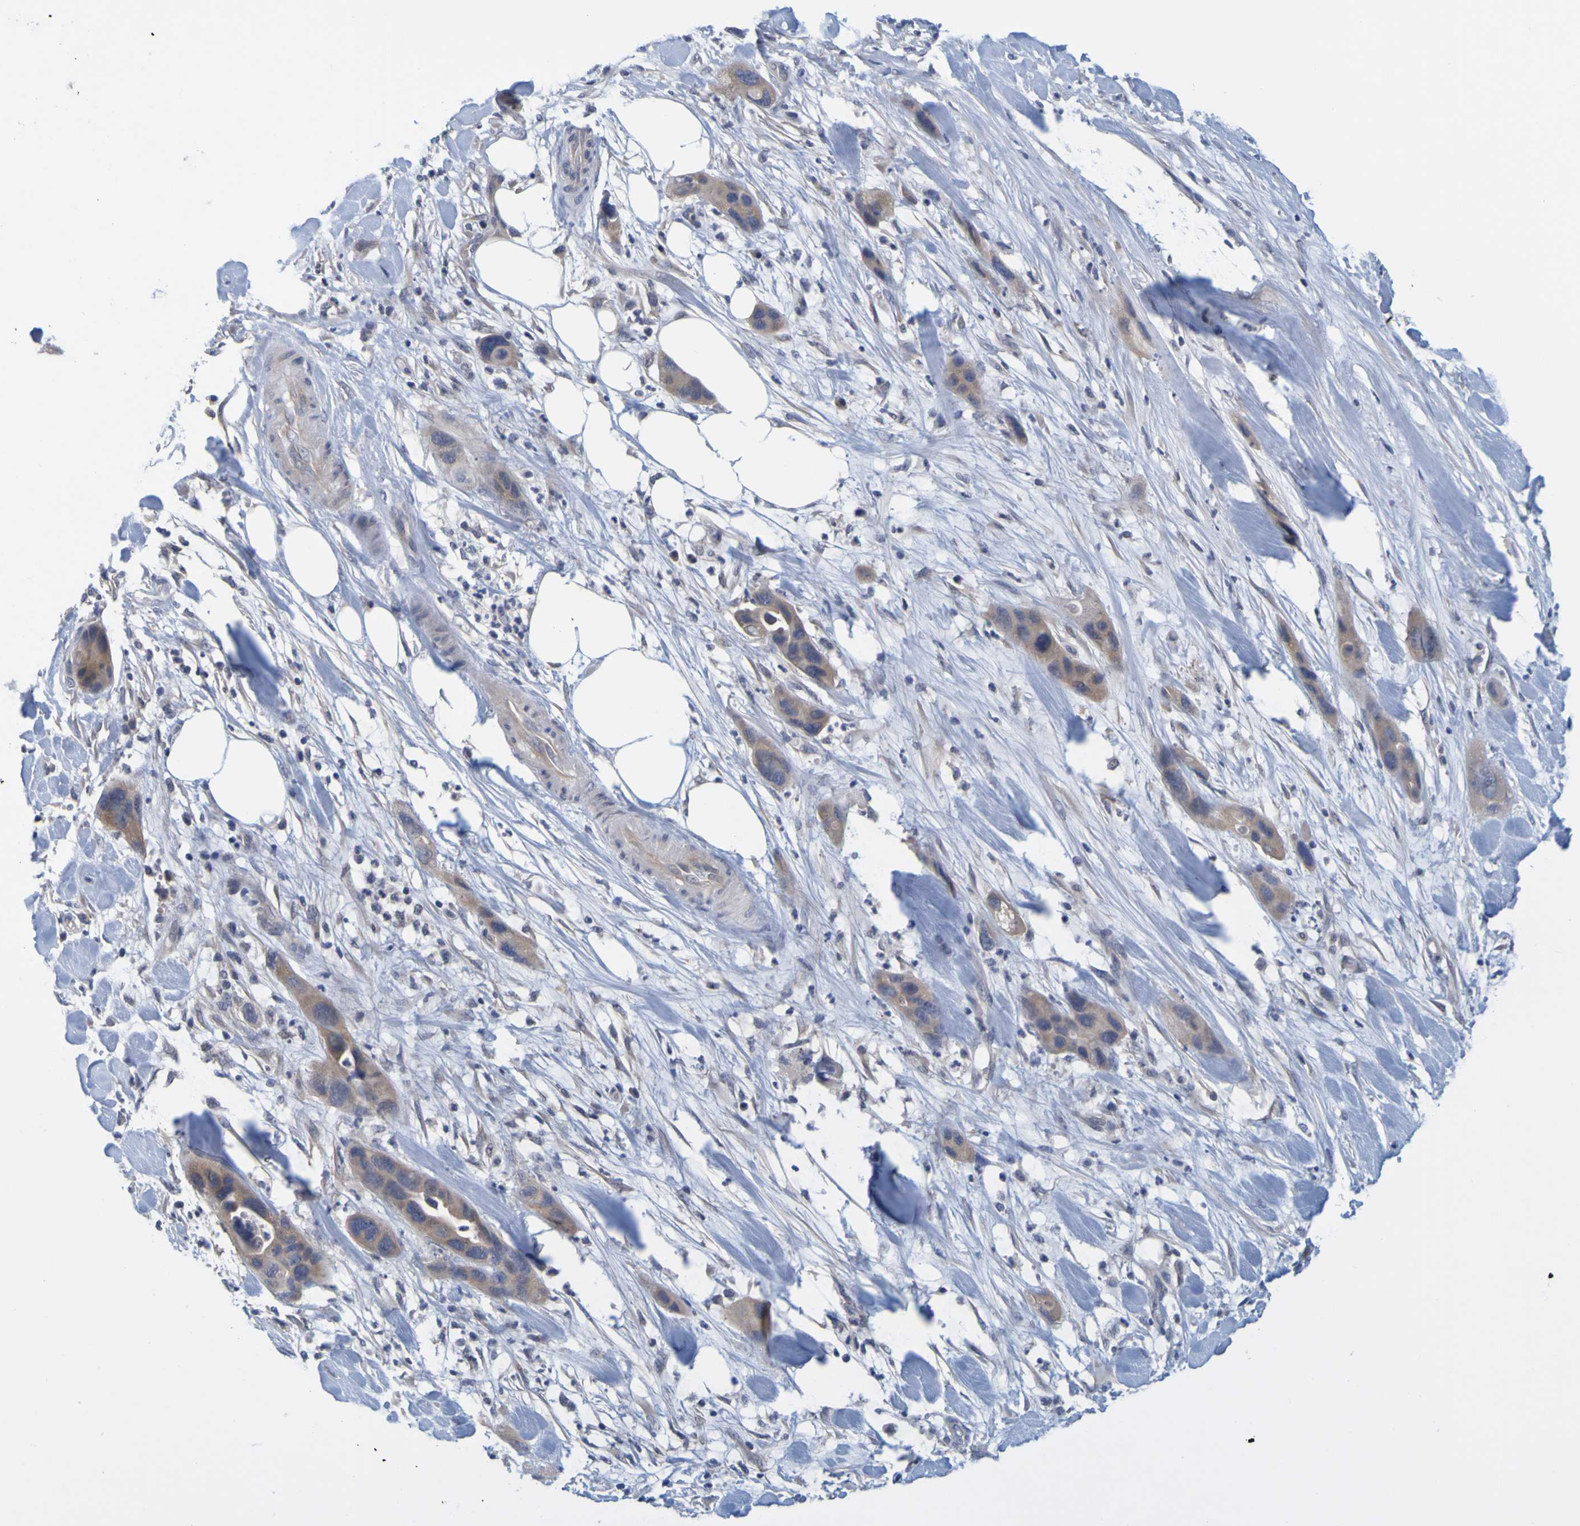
{"staining": {"intensity": "weak", "quantity": "25%-75%", "location": "cytoplasmic/membranous"}, "tissue": "pancreatic cancer", "cell_type": "Tumor cells", "image_type": "cancer", "snomed": [{"axis": "morphology", "description": "Adenocarcinoma, NOS"}, {"axis": "topography", "description": "Pancreas"}], "caption": "IHC of adenocarcinoma (pancreatic) shows low levels of weak cytoplasmic/membranous expression in about 25%-75% of tumor cells. (DAB IHC with brightfield microscopy, high magnification).", "gene": "ENDOU", "patient": {"sex": "female", "age": 71}}